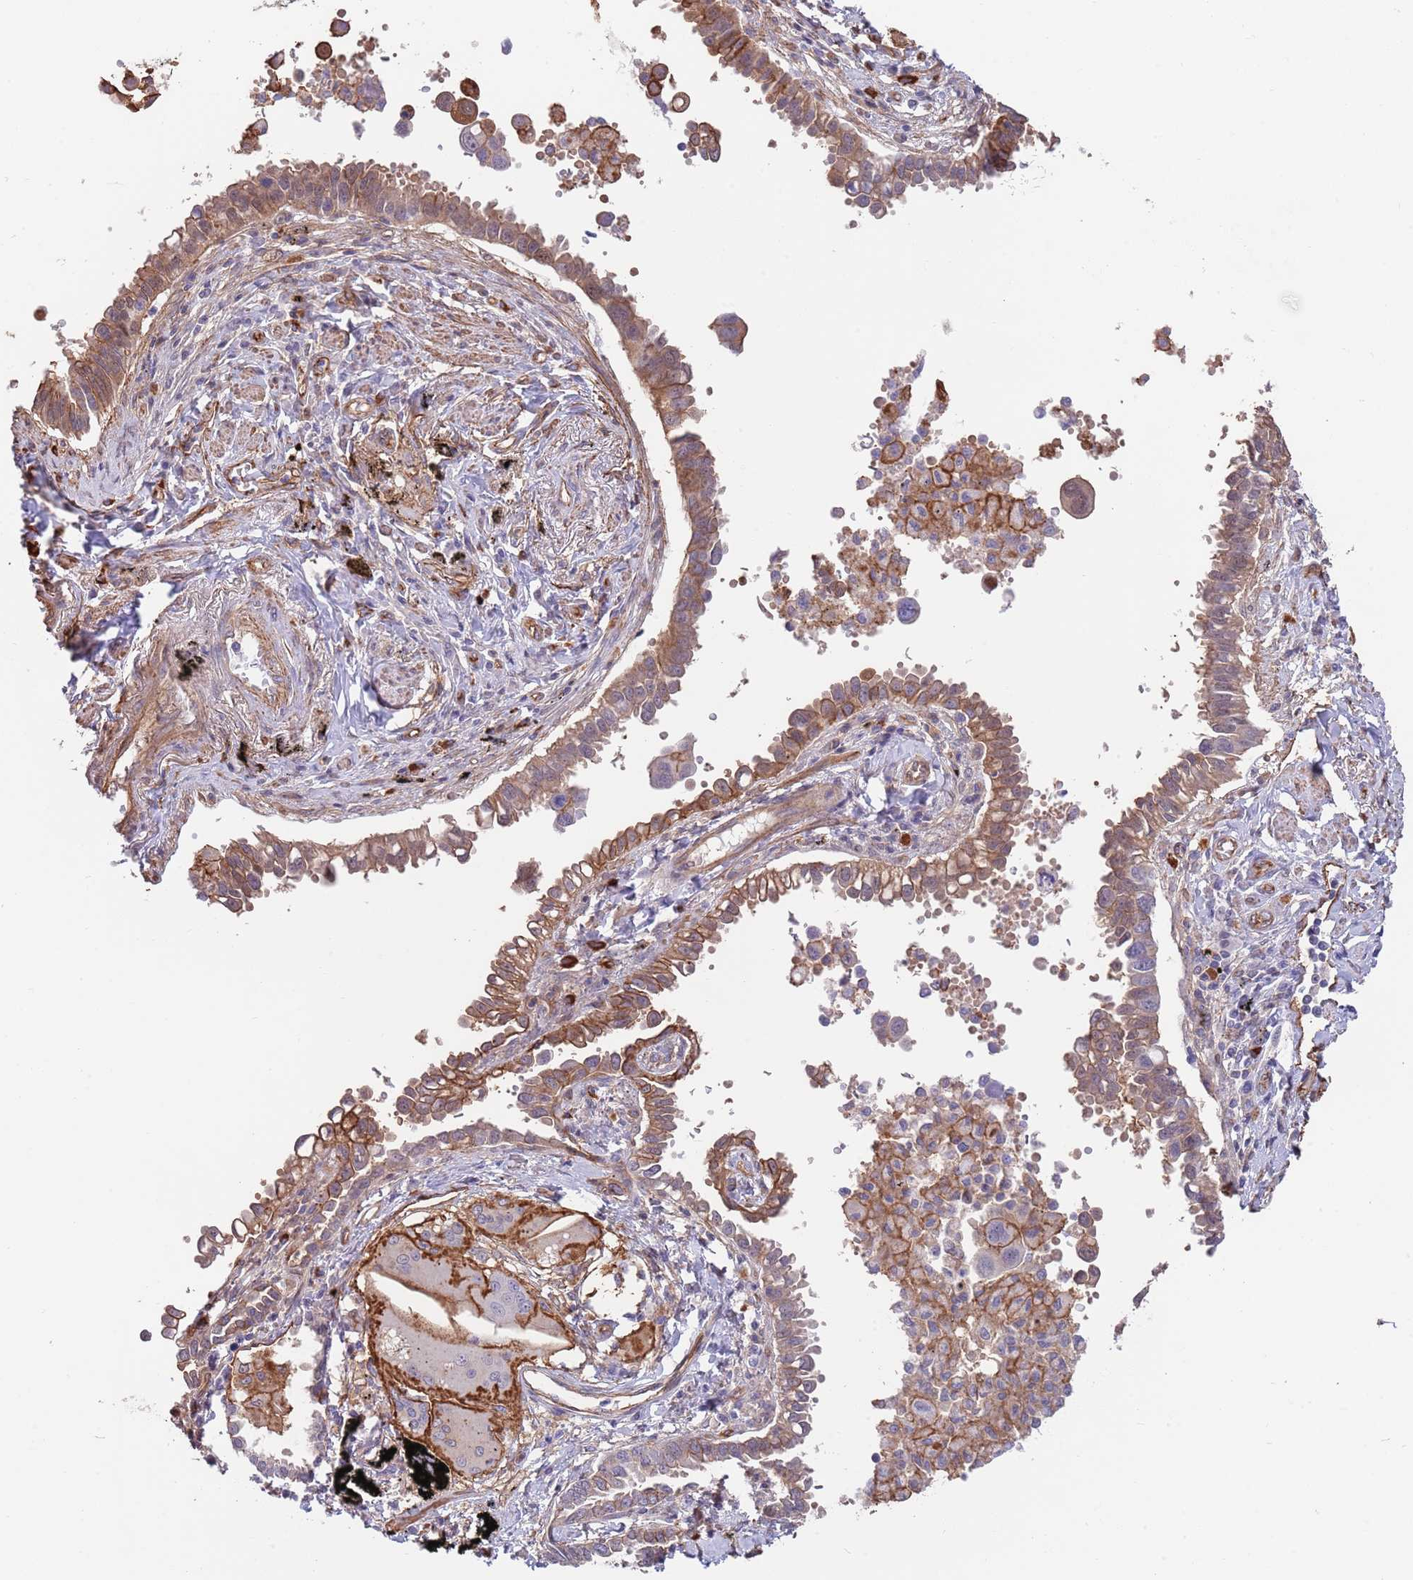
{"staining": {"intensity": "moderate", "quantity": ">75%", "location": "cytoplasmic/membranous"}, "tissue": "lung cancer", "cell_type": "Tumor cells", "image_type": "cancer", "snomed": [{"axis": "morphology", "description": "Adenocarcinoma, NOS"}, {"axis": "topography", "description": "Lung"}], "caption": "Adenocarcinoma (lung) was stained to show a protein in brown. There is medium levels of moderate cytoplasmic/membranous expression in about >75% of tumor cells.", "gene": "BPNT1", "patient": {"sex": "male", "age": 67}}